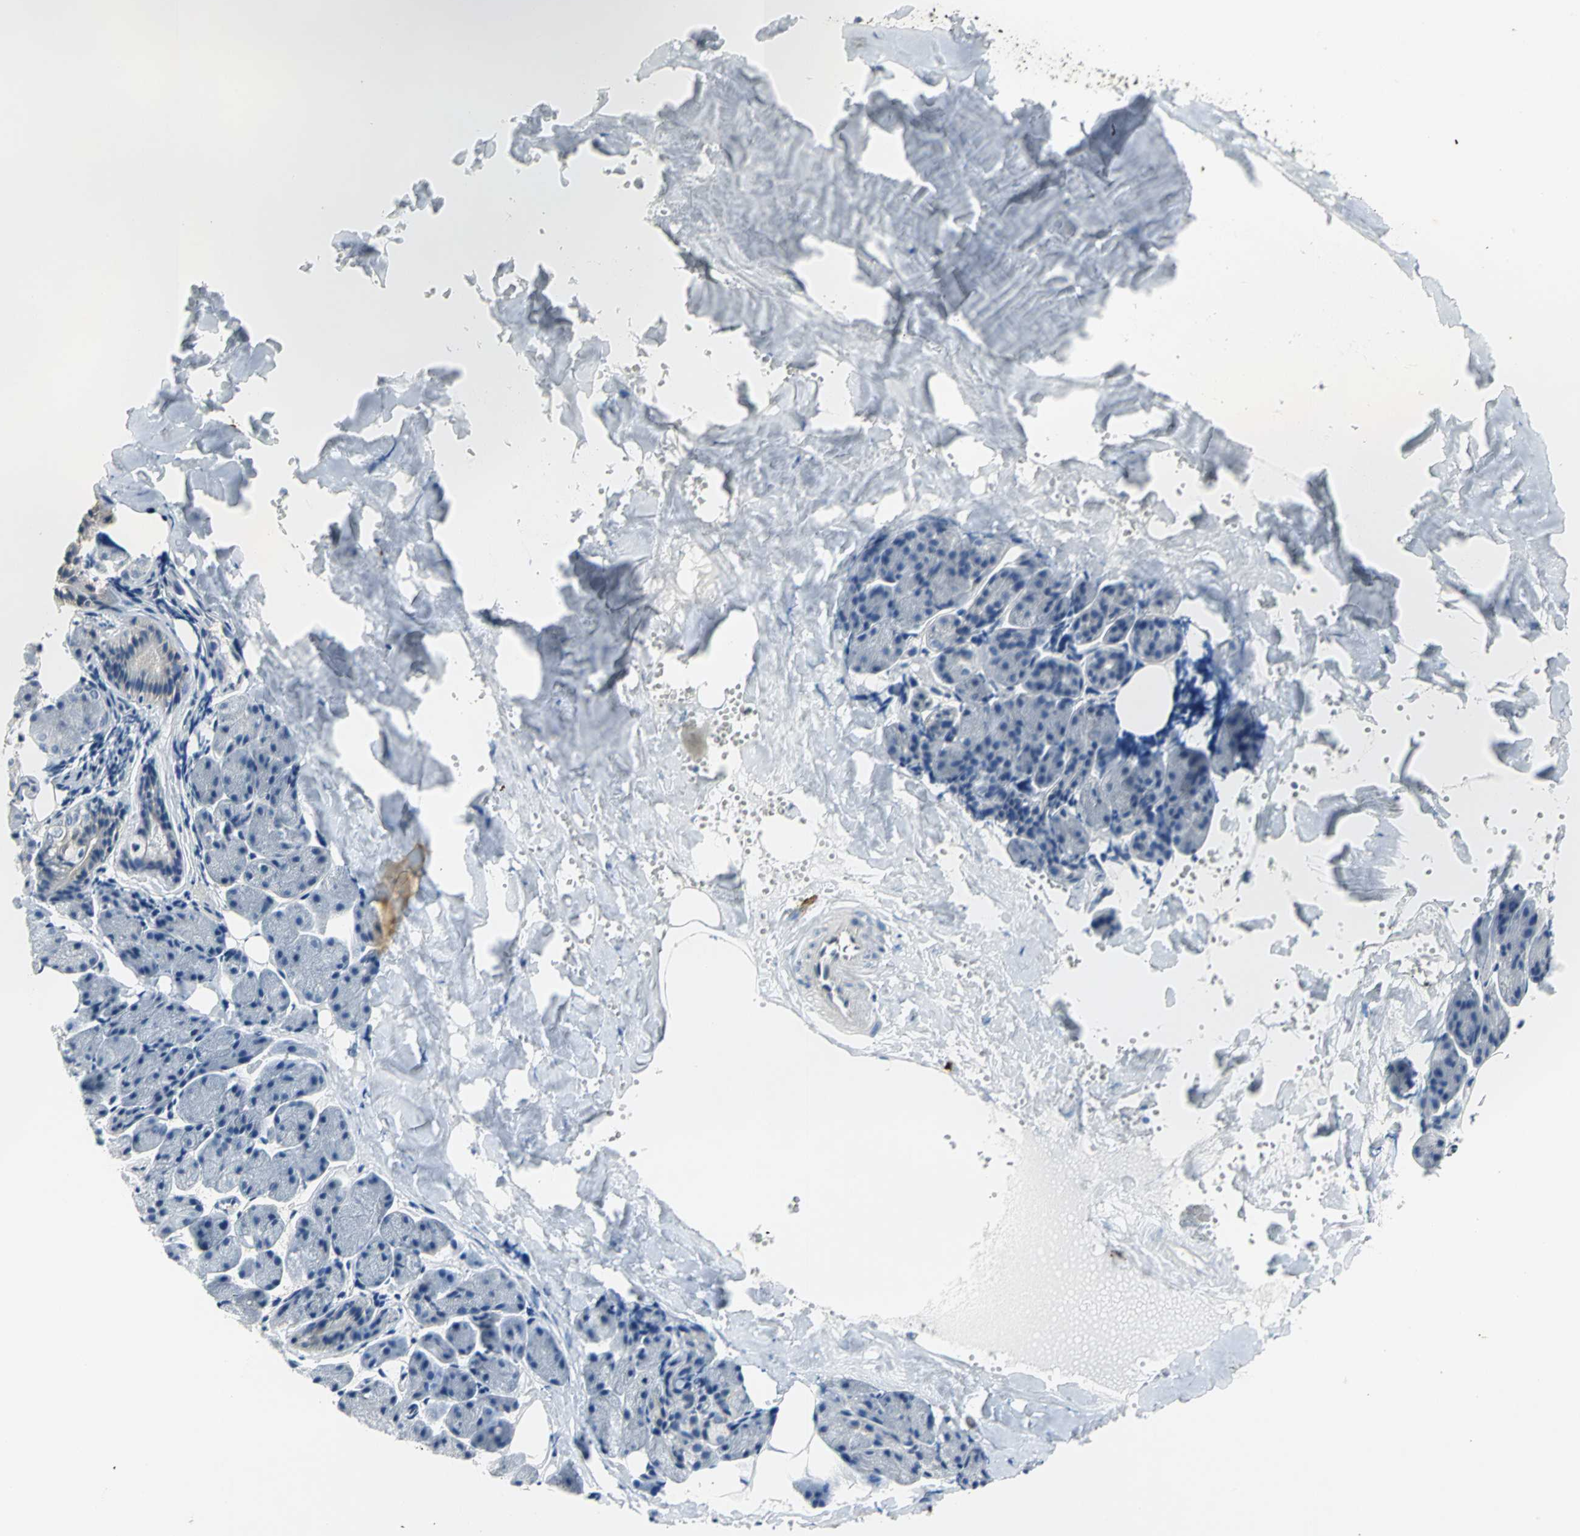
{"staining": {"intensity": "weak", "quantity": "<25%", "location": "cytoplasmic/membranous"}, "tissue": "salivary gland", "cell_type": "Glandular cells", "image_type": "normal", "snomed": [{"axis": "morphology", "description": "Normal tissue, NOS"}, {"axis": "morphology", "description": "Adenoma, NOS"}, {"axis": "topography", "description": "Salivary gland"}], "caption": "There is no significant expression in glandular cells of salivary gland.", "gene": "IL17RB", "patient": {"sex": "female", "age": 32}}